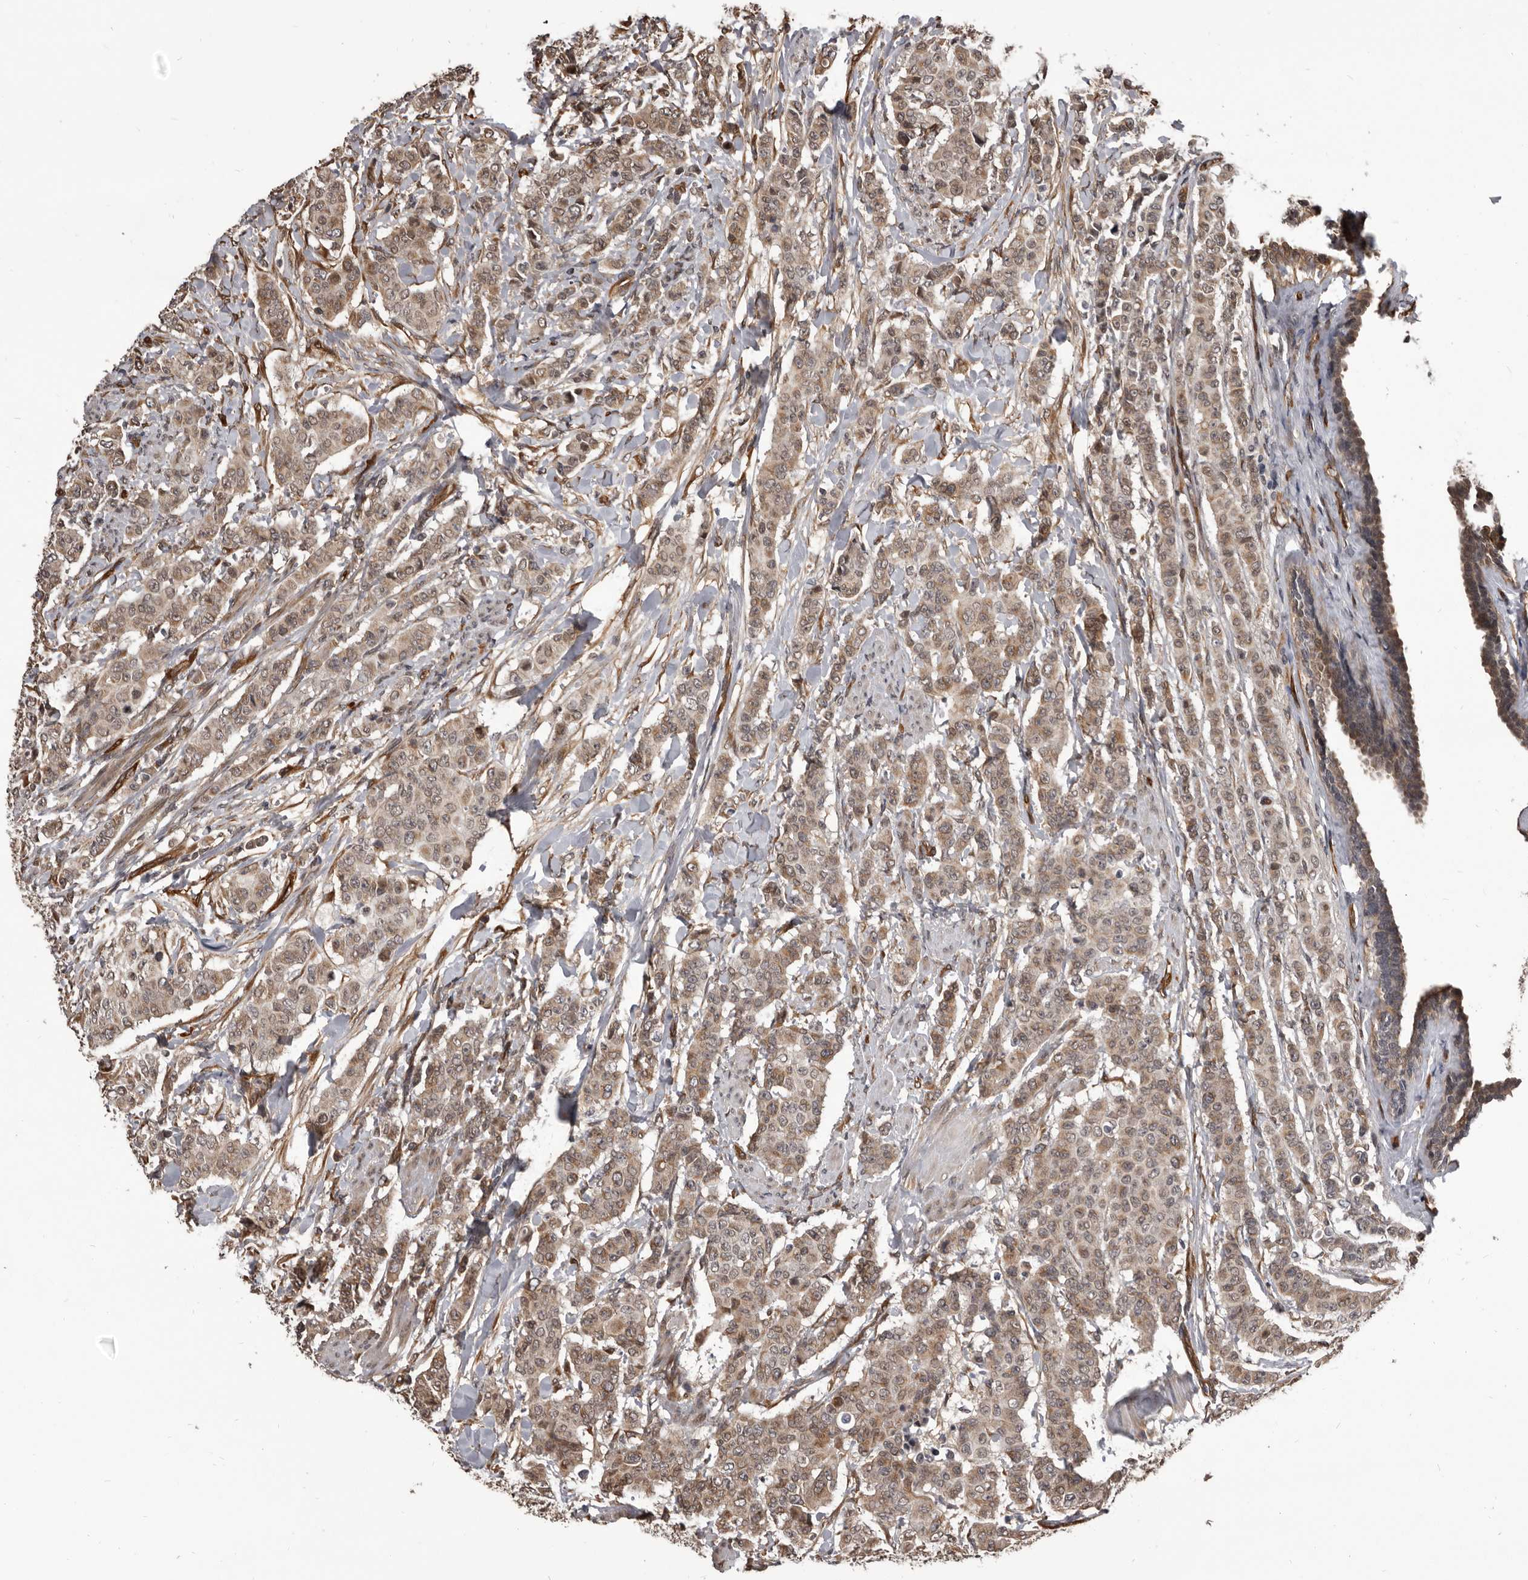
{"staining": {"intensity": "weak", "quantity": ">75%", "location": "cytoplasmic/membranous,nuclear"}, "tissue": "breast cancer", "cell_type": "Tumor cells", "image_type": "cancer", "snomed": [{"axis": "morphology", "description": "Duct carcinoma"}, {"axis": "topography", "description": "Breast"}], "caption": "Protein expression analysis of breast invasive ductal carcinoma displays weak cytoplasmic/membranous and nuclear expression in about >75% of tumor cells. (brown staining indicates protein expression, while blue staining denotes nuclei).", "gene": "ADAMTS20", "patient": {"sex": "female", "age": 40}}